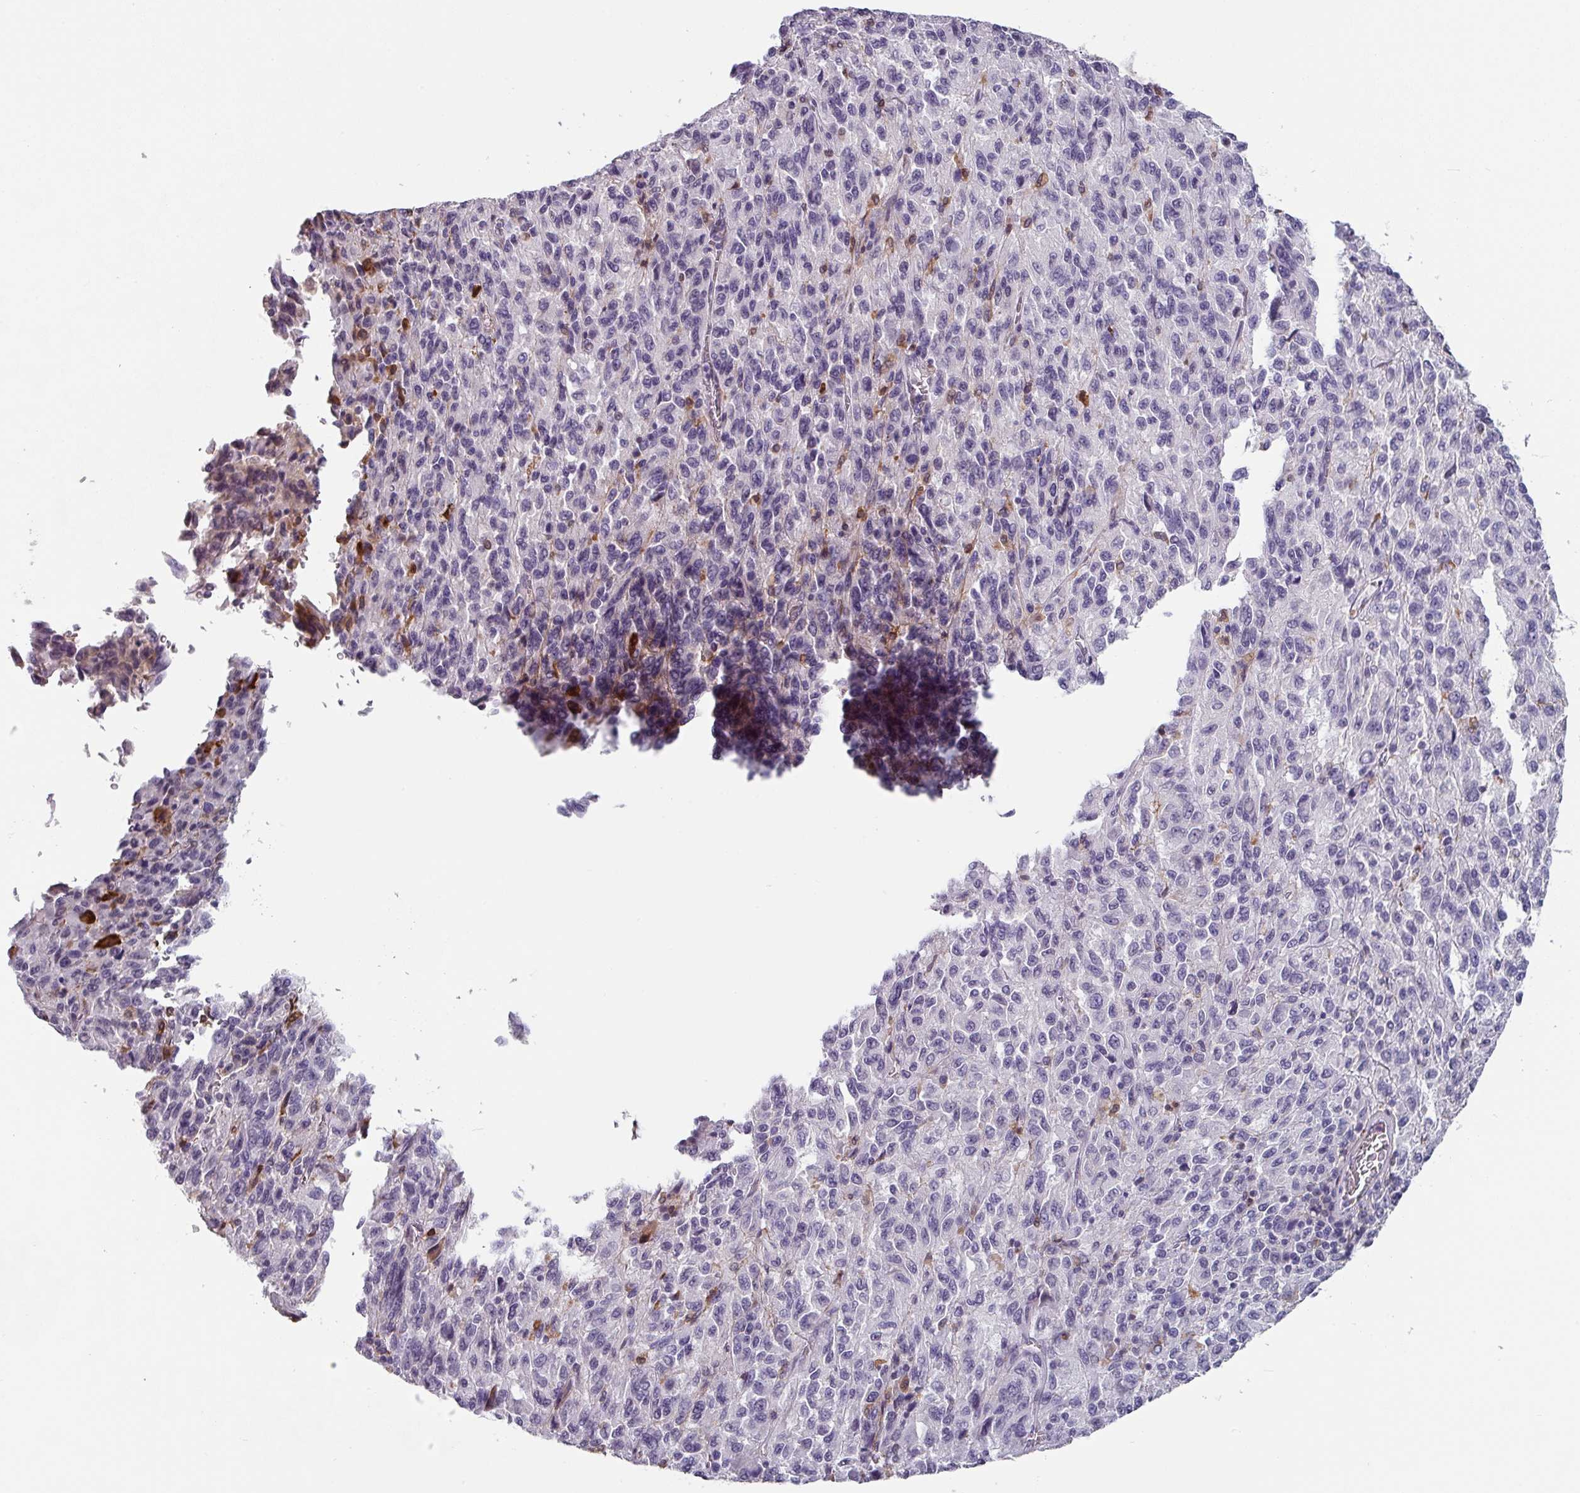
{"staining": {"intensity": "negative", "quantity": "none", "location": "none"}, "tissue": "melanoma", "cell_type": "Tumor cells", "image_type": "cancer", "snomed": [{"axis": "morphology", "description": "Malignant melanoma, Metastatic site"}, {"axis": "topography", "description": "Lung"}], "caption": "Histopathology image shows no significant protein staining in tumor cells of malignant melanoma (metastatic site).", "gene": "C1QB", "patient": {"sex": "male", "age": 64}}